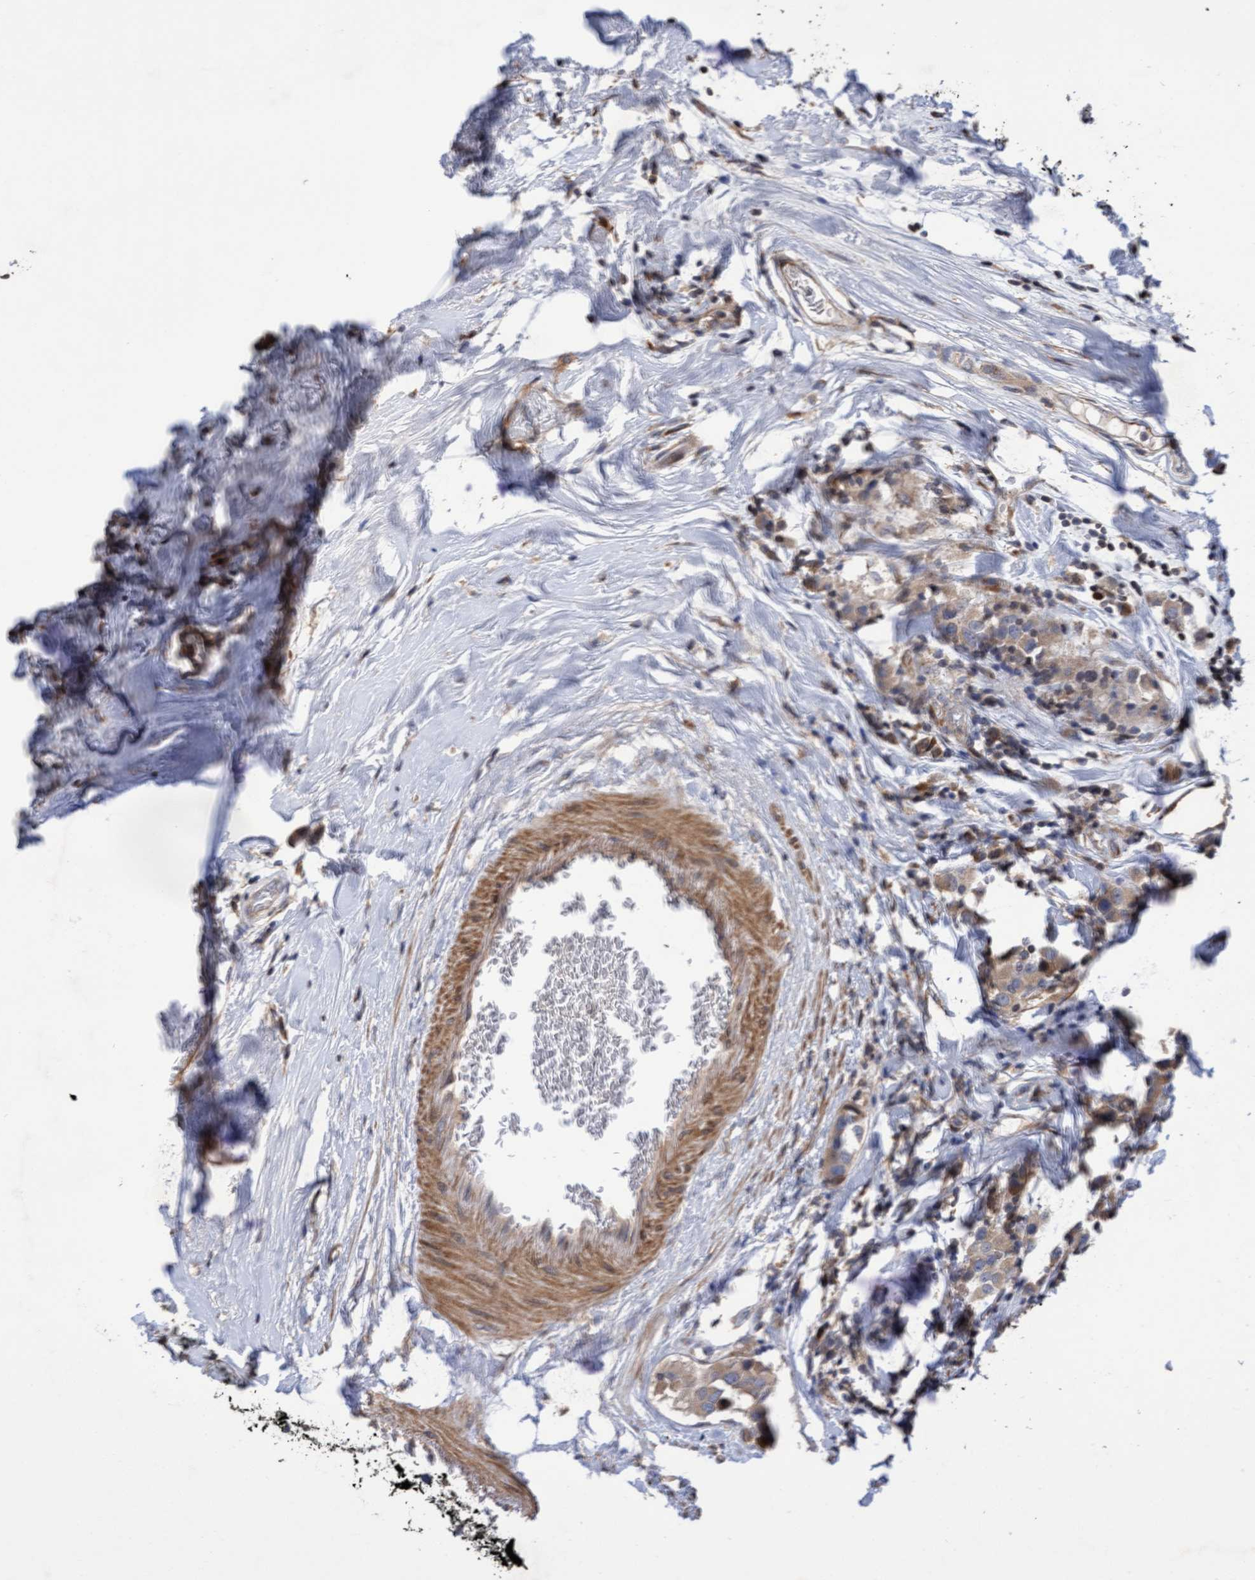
{"staining": {"intensity": "moderate", "quantity": ">75%", "location": "cytoplasmic/membranous"}, "tissue": "breast cancer", "cell_type": "Tumor cells", "image_type": "cancer", "snomed": [{"axis": "morphology", "description": "Duct carcinoma"}, {"axis": "topography", "description": "Breast"}], "caption": "IHC staining of infiltrating ductal carcinoma (breast), which reveals medium levels of moderate cytoplasmic/membranous positivity in about >75% of tumor cells indicating moderate cytoplasmic/membranous protein expression. The staining was performed using DAB (brown) for protein detection and nuclei were counterstained in hematoxylin (blue).", "gene": "ELP5", "patient": {"sex": "female", "age": 61}}